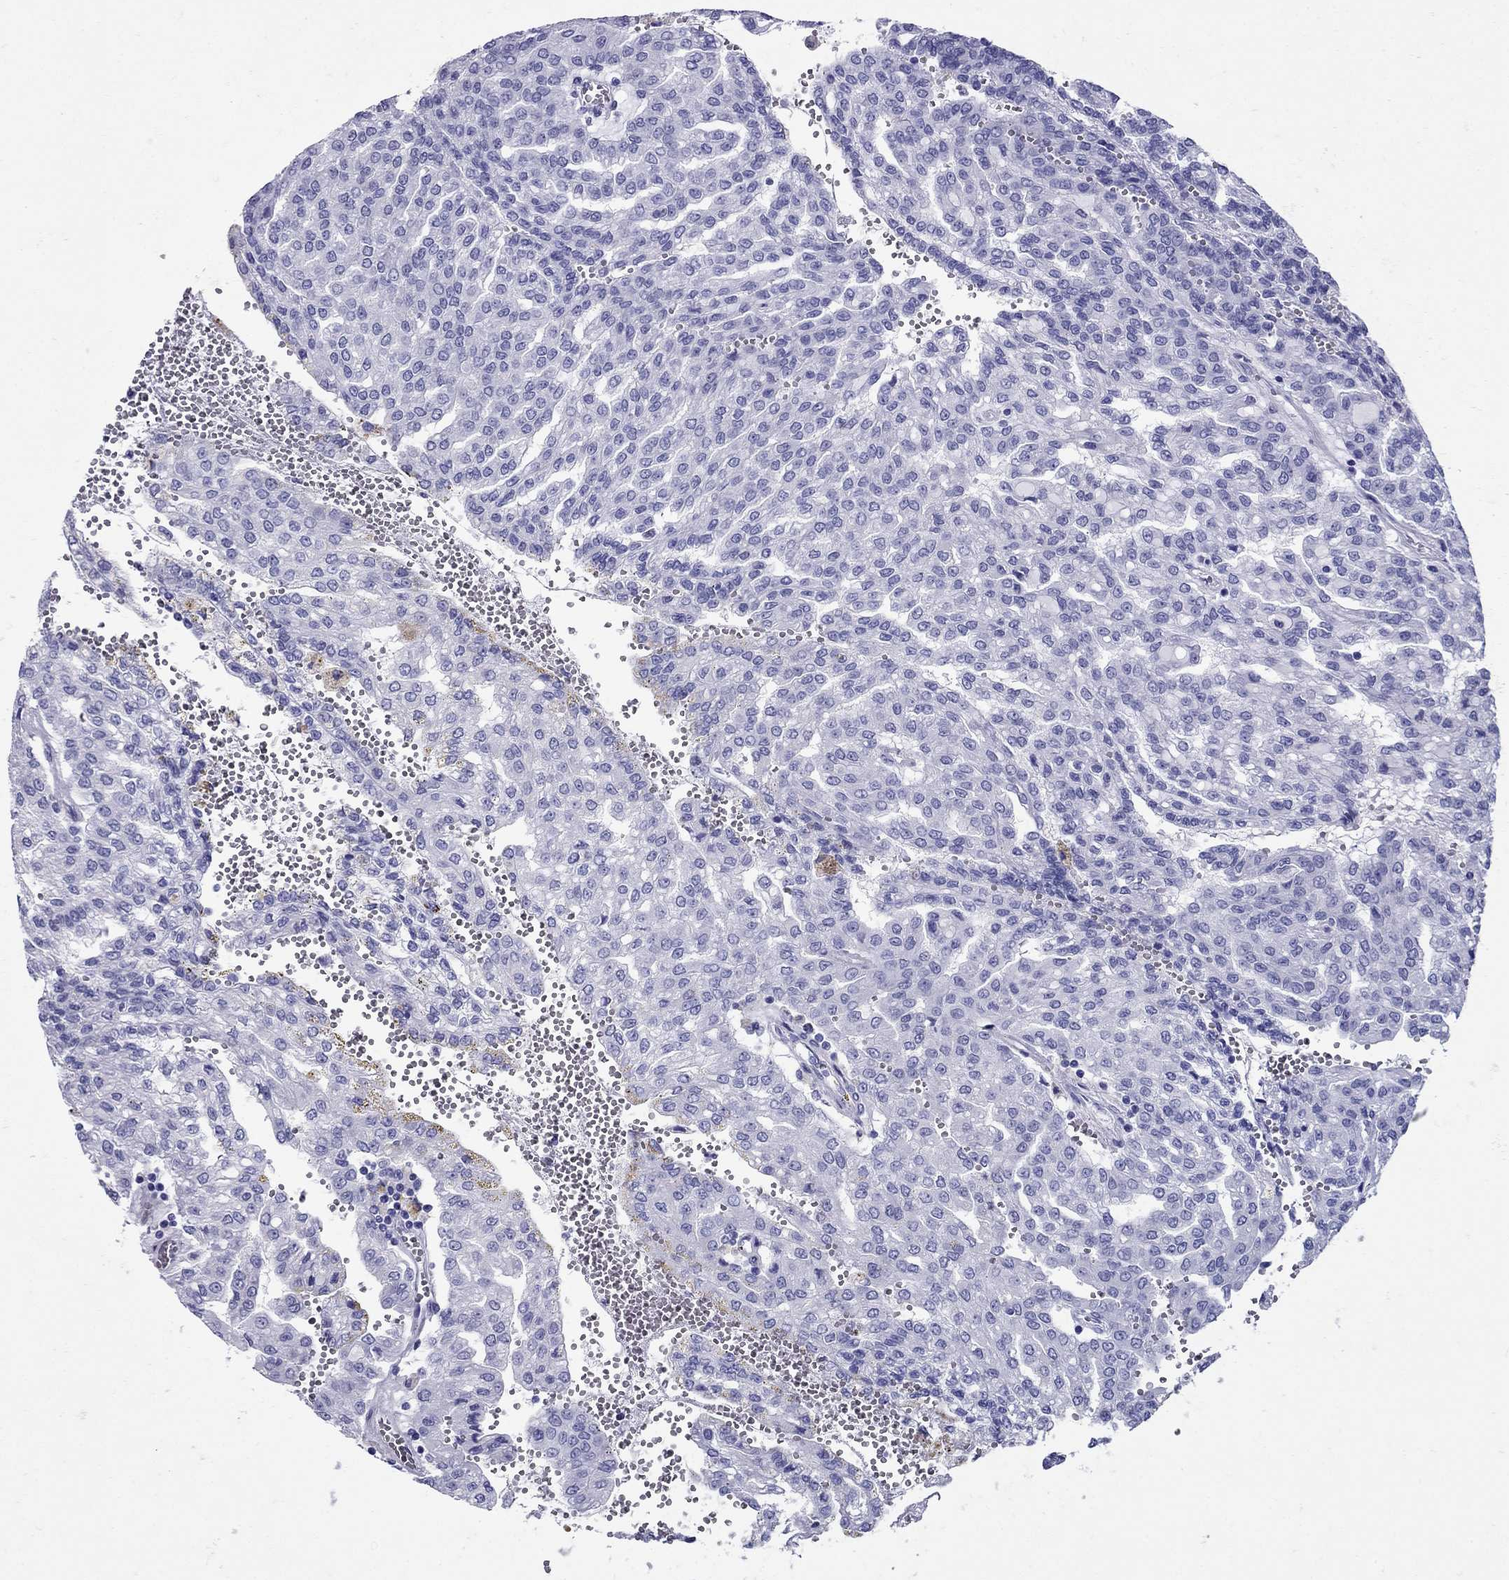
{"staining": {"intensity": "negative", "quantity": "none", "location": "none"}, "tissue": "renal cancer", "cell_type": "Tumor cells", "image_type": "cancer", "snomed": [{"axis": "morphology", "description": "Adenocarcinoma, NOS"}, {"axis": "topography", "description": "Kidney"}], "caption": "Tumor cells show no significant protein expression in renal cancer (adenocarcinoma).", "gene": "AVPR1B", "patient": {"sex": "male", "age": 63}}